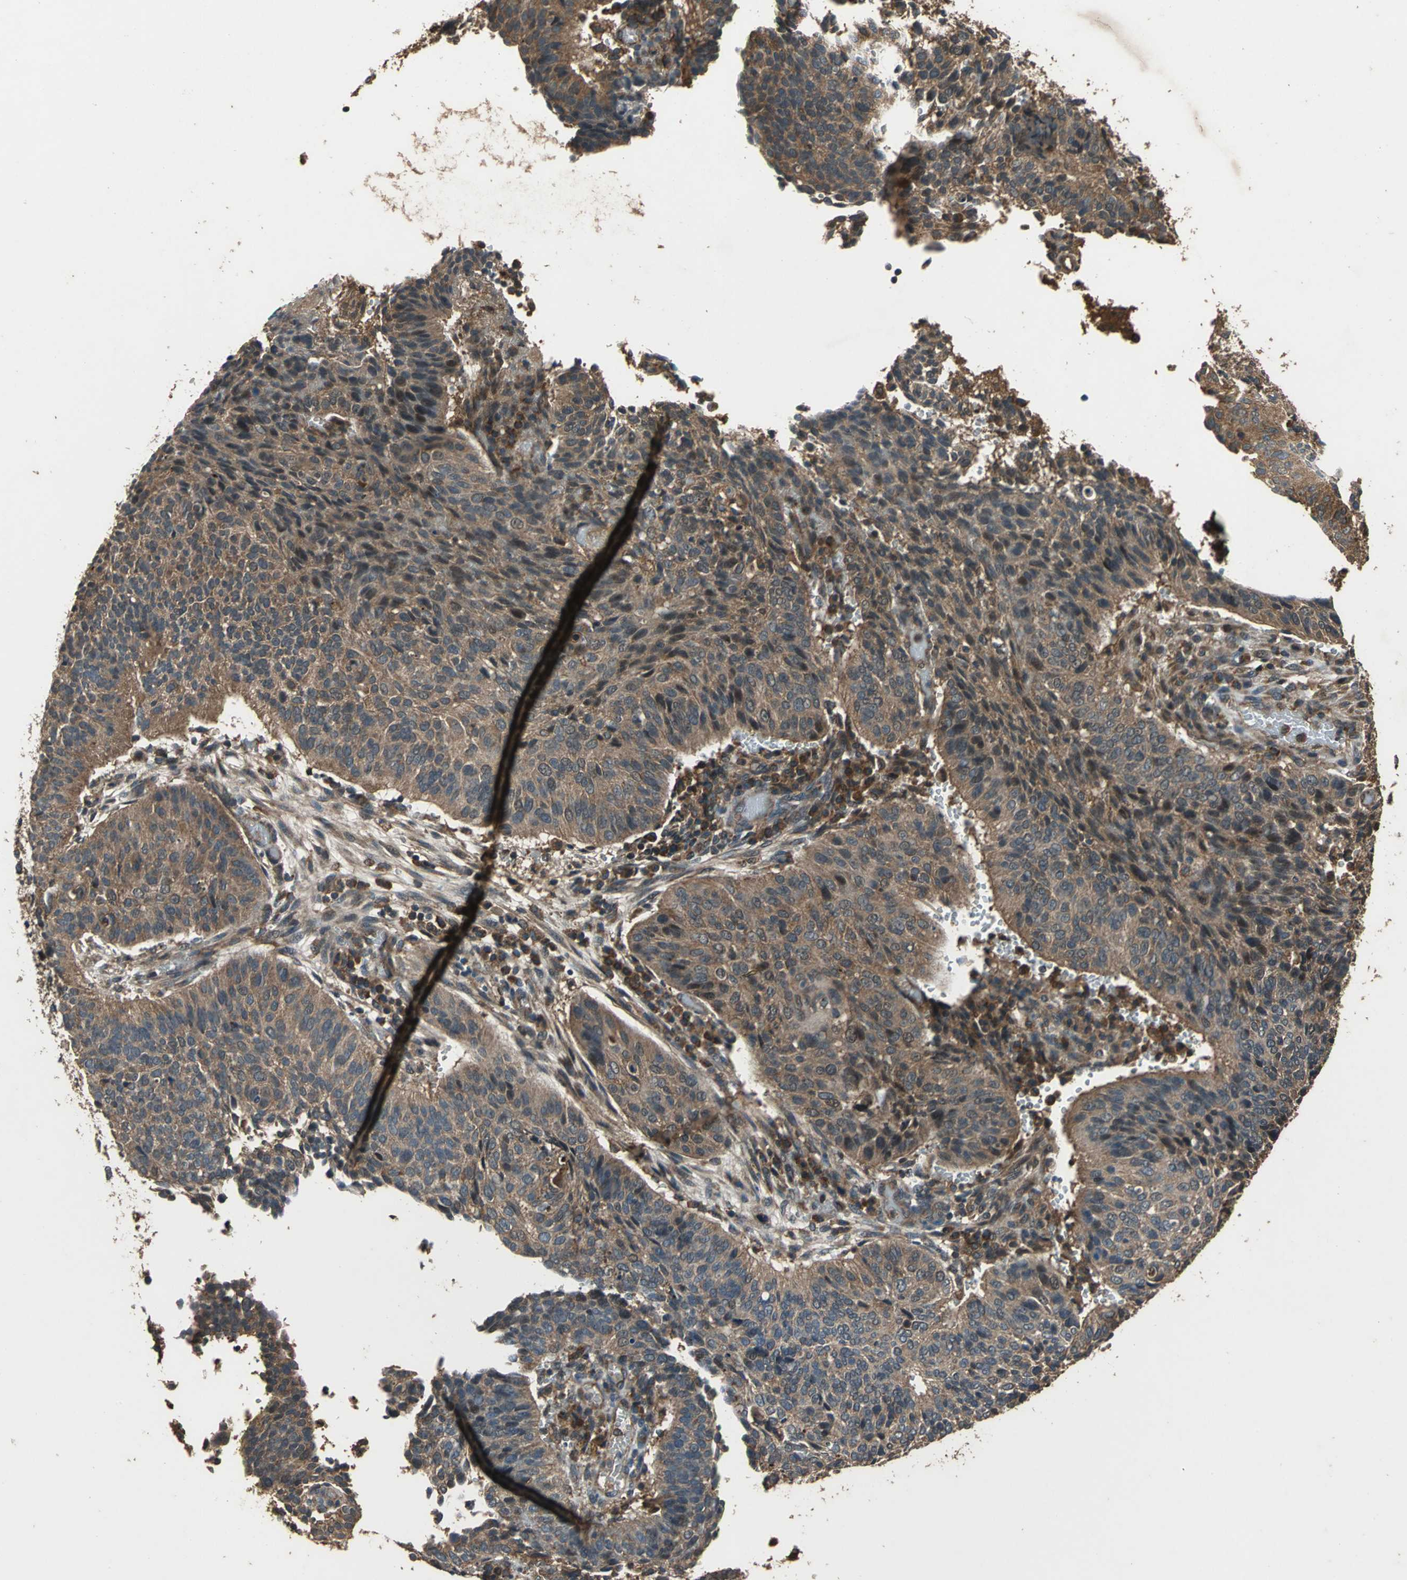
{"staining": {"intensity": "strong", "quantity": ">75%", "location": "cytoplasmic/membranous,nuclear"}, "tissue": "cervical cancer", "cell_type": "Tumor cells", "image_type": "cancer", "snomed": [{"axis": "morphology", "description": "Squamous cell carcinoma, NOS"}, {"axis": "topography", "description": "Cervix"}], "caption": "Approximately >75% of tumor cells in human cervical cancer demonstrate strong cytoplasmic/membranous and nuclear protein positivity as visualized by brown immunohistochemical staining.", "gene": "ZNF608", "patient": {"sex": "female", "age": 39}}